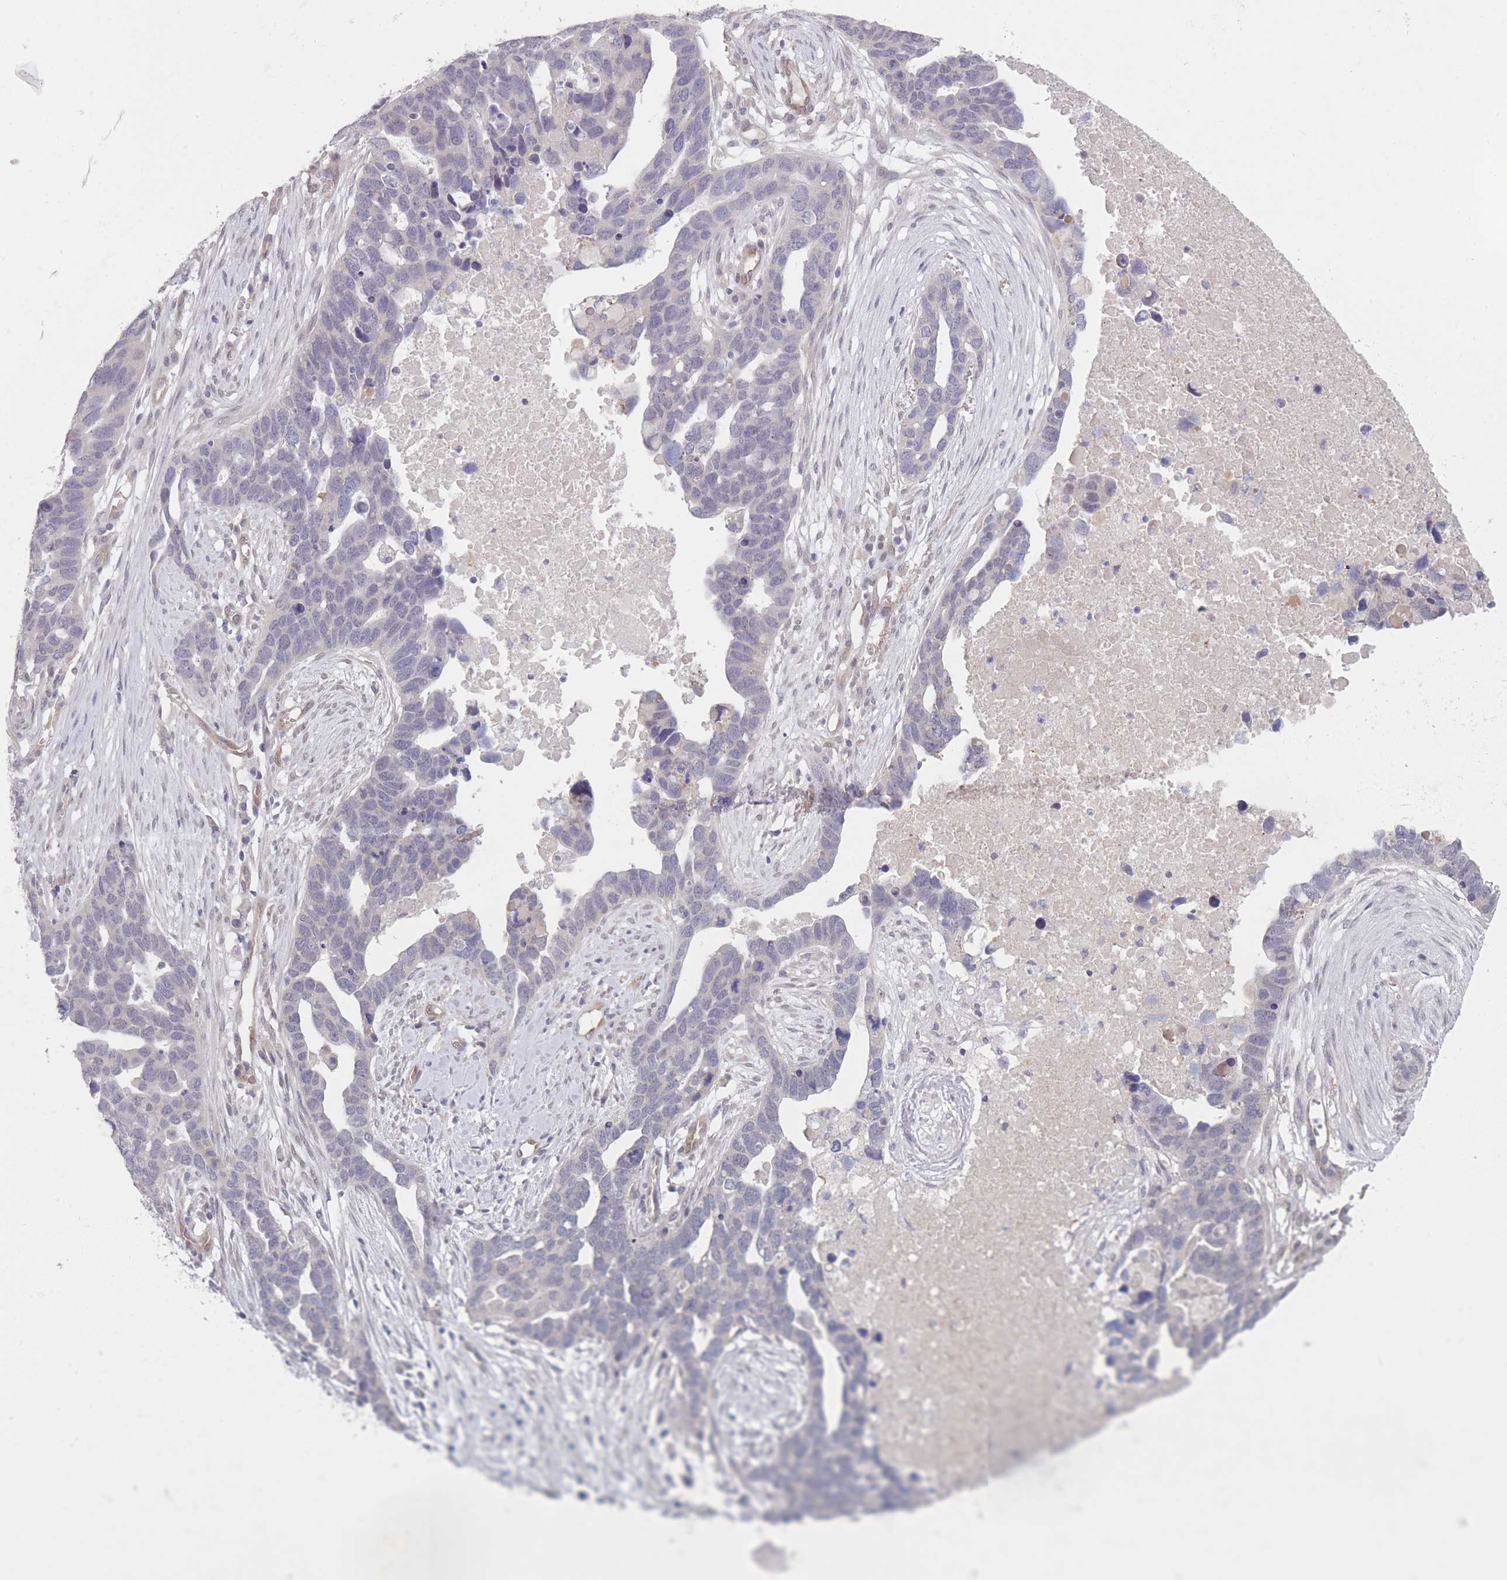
{"staining": {"intensity": "negative", "quantity": "none", "location": "none"}, "tissue": "ovarian cancer", "cell_type": "Tumor cells", "image_type": "cancer", "snomed": [{"axis": "morphology", "description": "Cystadenocarcinoma, serous, NOS"}, {"axis": "topography", "description": "Ovary"}], "caption": "A high-resolution micrograph shows IHC staining of serous cystadenocarcinoma (ovarian), which shows no significant staining in tumor cells. The staining was performed using DAB (3,3'-diaminobenzidine) to visualize the protein expression in brown, while the nuclei were stained in blue with hematoxylin (Magnification: 20x).", "gene": "ANKRD10", "patient": {"sex": "female", "age": 54}}